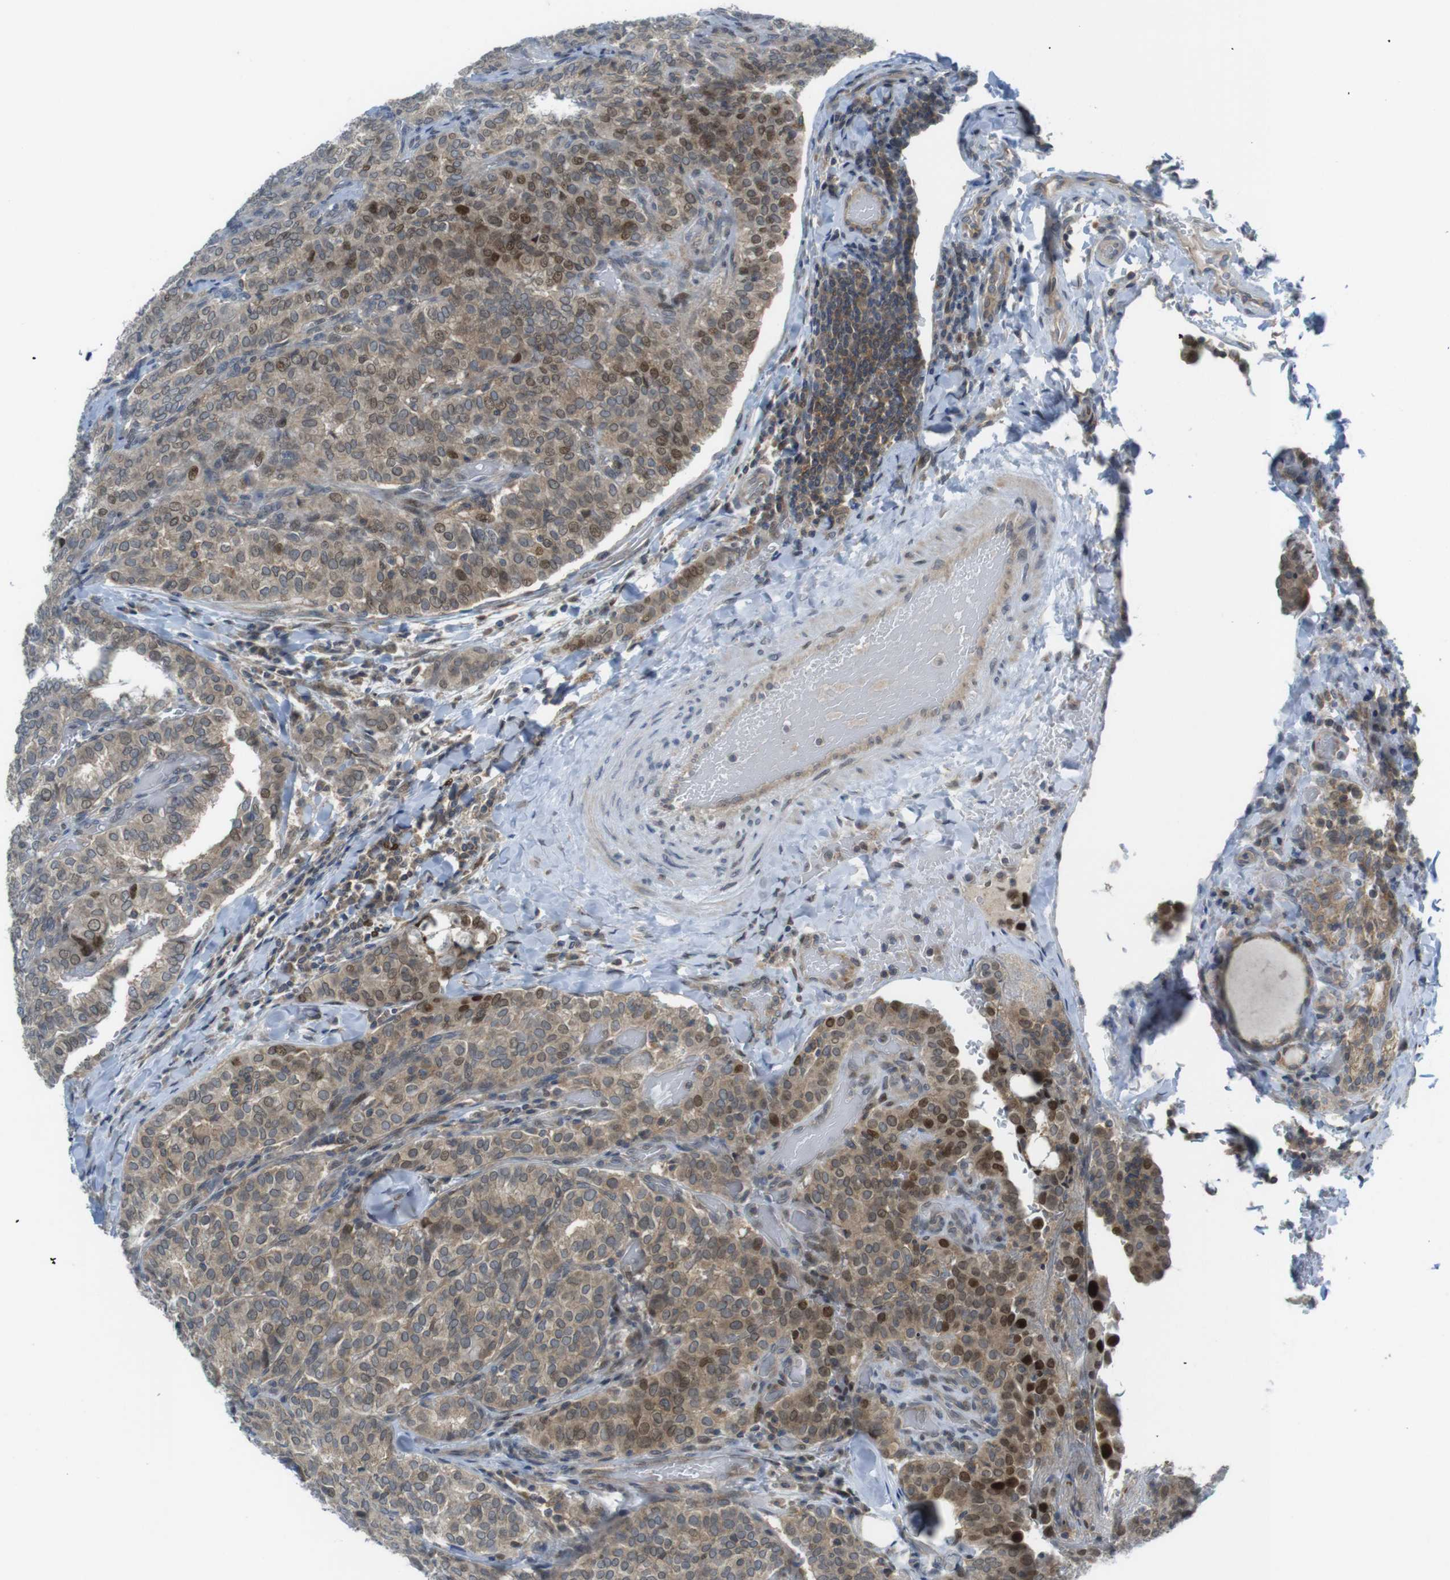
{"staining": {"intensity": "moderate", "quantity": ">75%", "location": "cytoplasmic/membranous,nuclear"}, "tissue": "thyroid cancer", "cell_type": "Tumor cells", "image_type": "cancer", "snomed": [{"axis": "morphology", "description": "Normal tissue, NOS"}, {"axis": "morphology", "description": "Papillary adenocarcinoma, NOS"}, {"axis": "topography", "description": "Thyroid gland"}], "caption": "A brown stain labels moderate cytoplasmic/membranous and nuclear positivity of a protein in papillary adenocarcinoma (thyroid) tumor cells. Using DAB (3,3'-diaminobenzidine) (brown) and hematoxylin (blue) stains, captured at high magnification using brightfield microscopy.", "gene": "RCC1", "patient": {"sex": "female", "age": 30}}